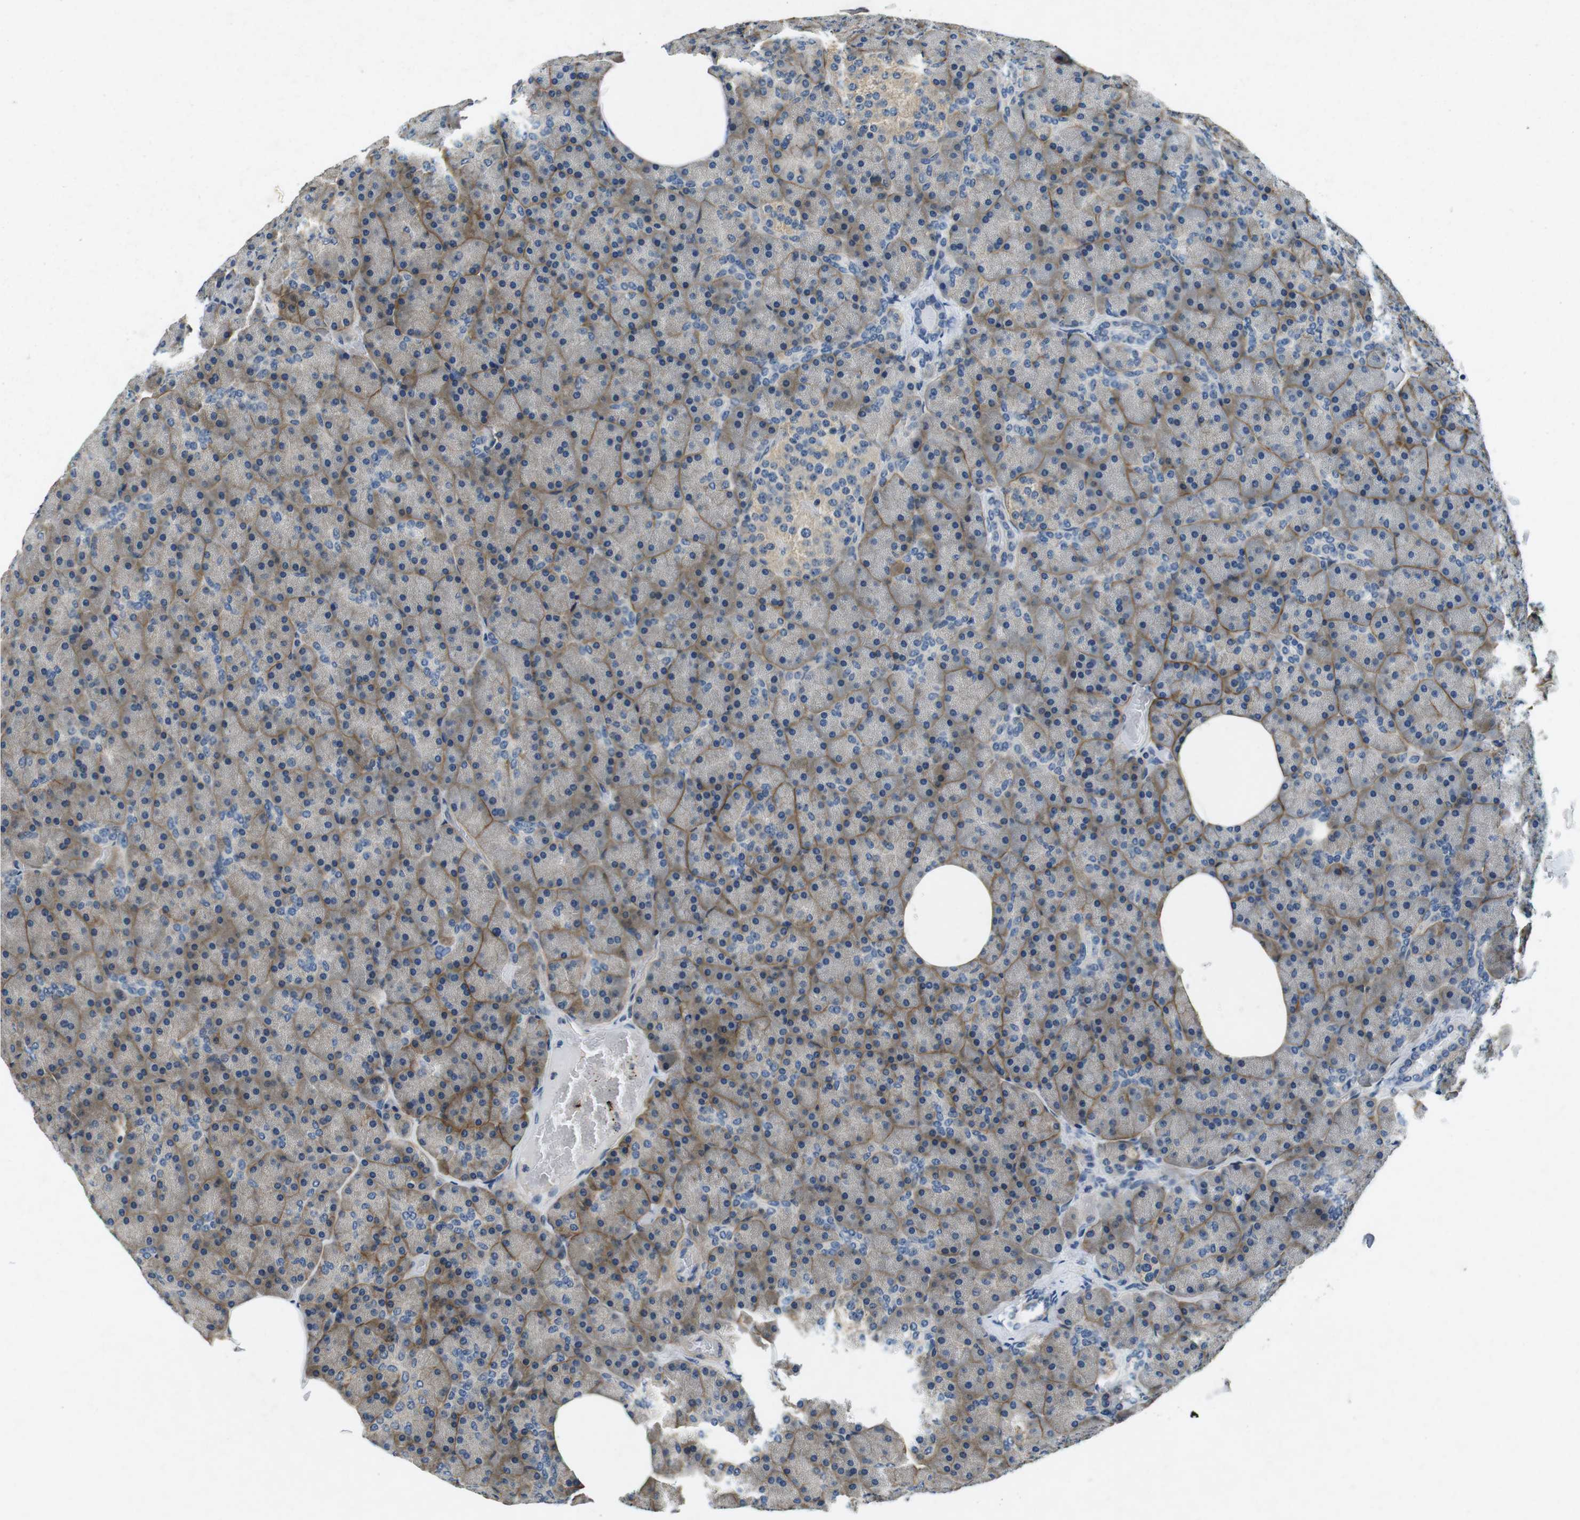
{"staining": {"intensity": "moderate", "quantity": "25%-75%", "location": "cytoplasmic/membranous"}, "tissue": "pancreas", "cell_type": "Exocrine glandular cells", "image_type": "normal", "snomed": [{"axis": "morphology", "description": "Normal tissue, NOS"}, {"axis": "topography", "description": "Pancreas"}], "caption": "IHC micrograph of unremarkable human pancreas stained for a protein (brown), which reveals medium levels of moderate cytoplasmic/membranous positivity in about 25%-75% of exocrine glandular cells.", "gene": "DTNA", "patient": {"sex": "female", "age": 35}}